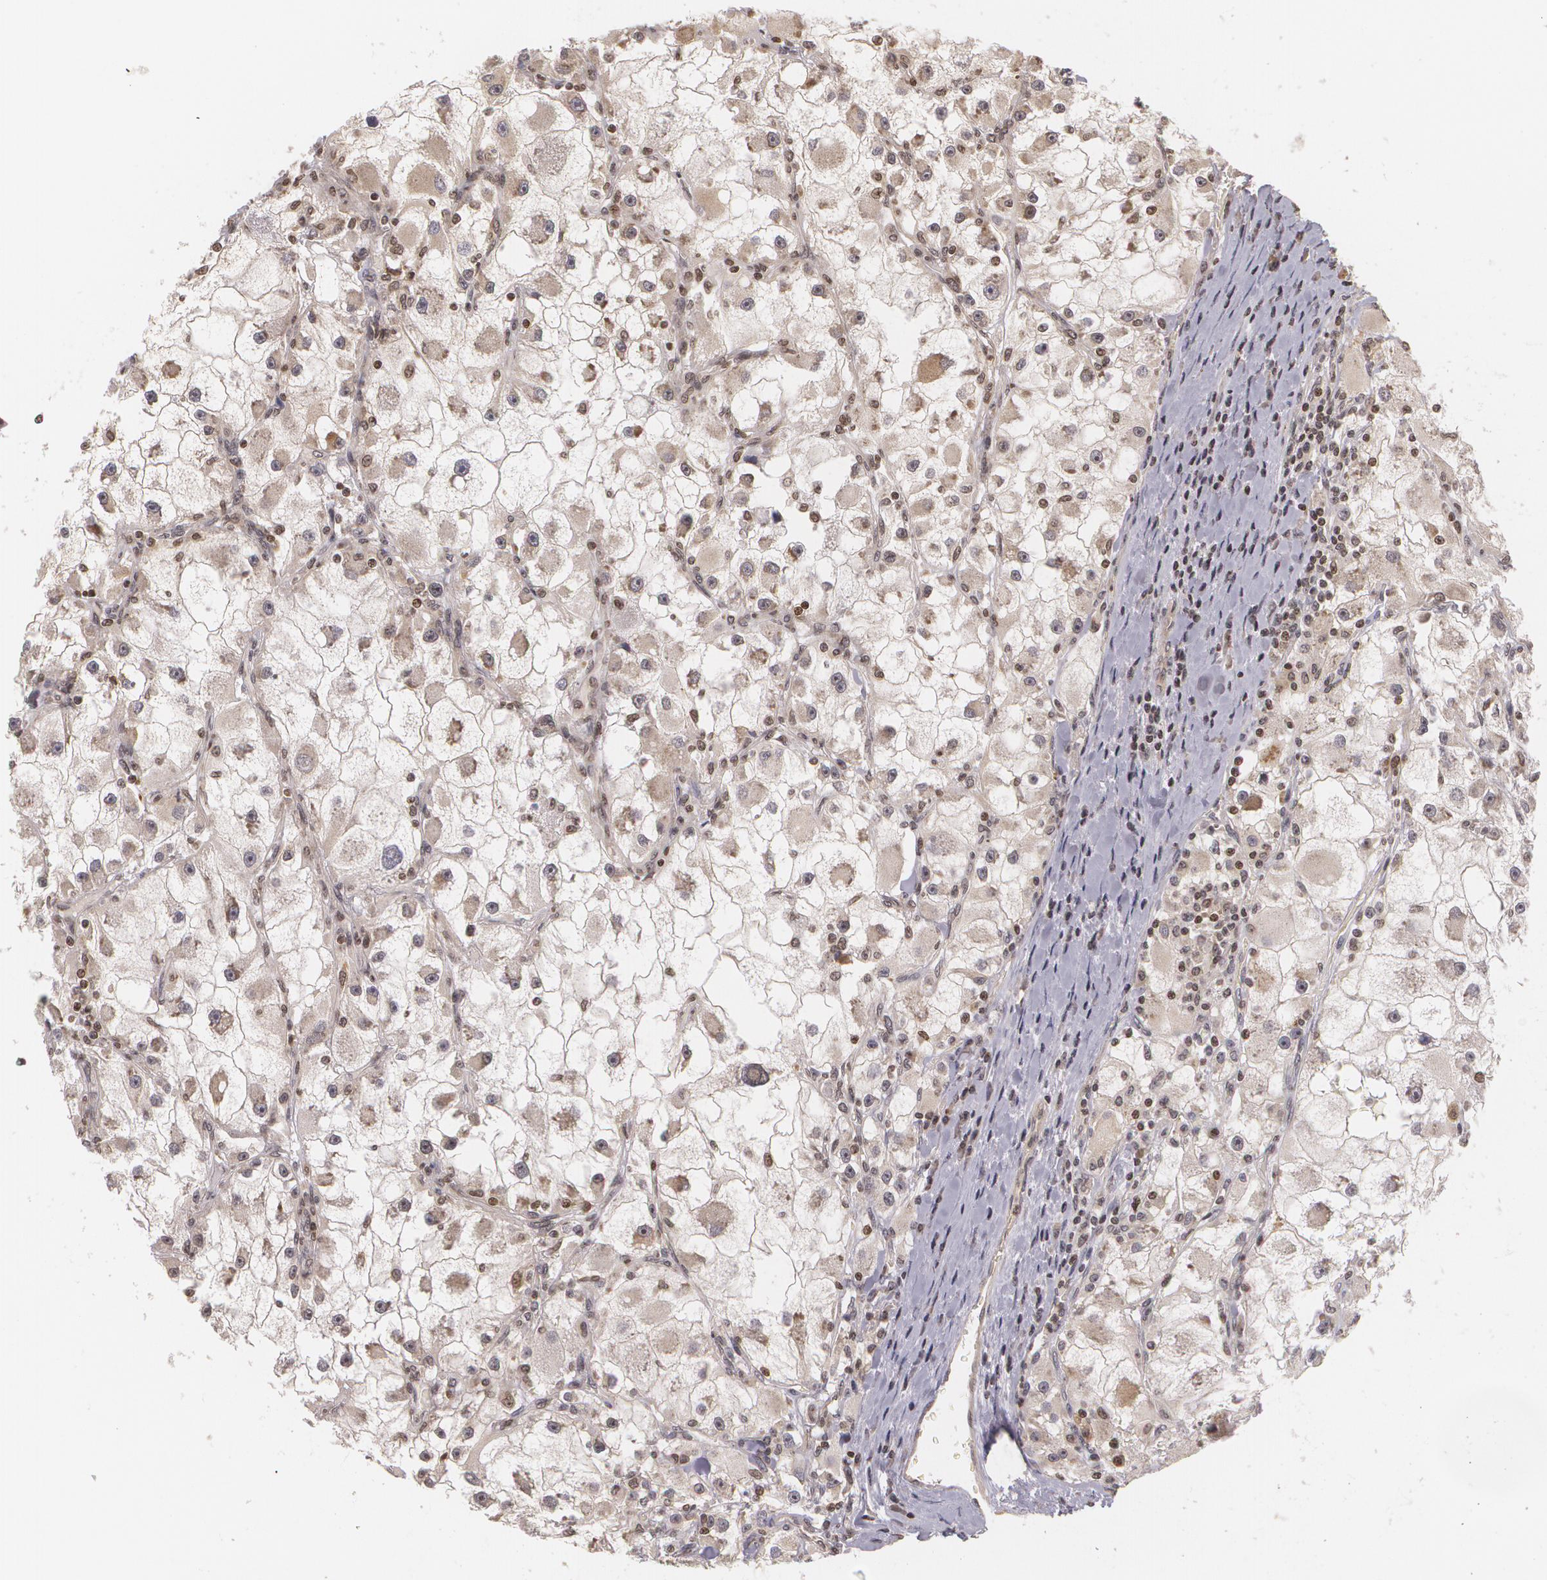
{"staining": {"intensity": "weak", "quantity": "25%-75%", "location": "cytoplasmic/membranous"}, "tissue": "renal cancer", "cell_type": "Tumor cells", "image_type": "cancer", "snomed": [{"axis": "morphology", "description": "Adenocarcinoma, NOS"}, {"axis": "topography", "description": "Kidney"}], "caption": "Approximately 25%-75% of tumor cells in adenocarcinoma (renal) reveal weak cytoplasmic/membranous protein expression as visualized by brown immunohistochemical staining.", "gene": "VAV3", "patient": {"sex": "female", "age": 73}}